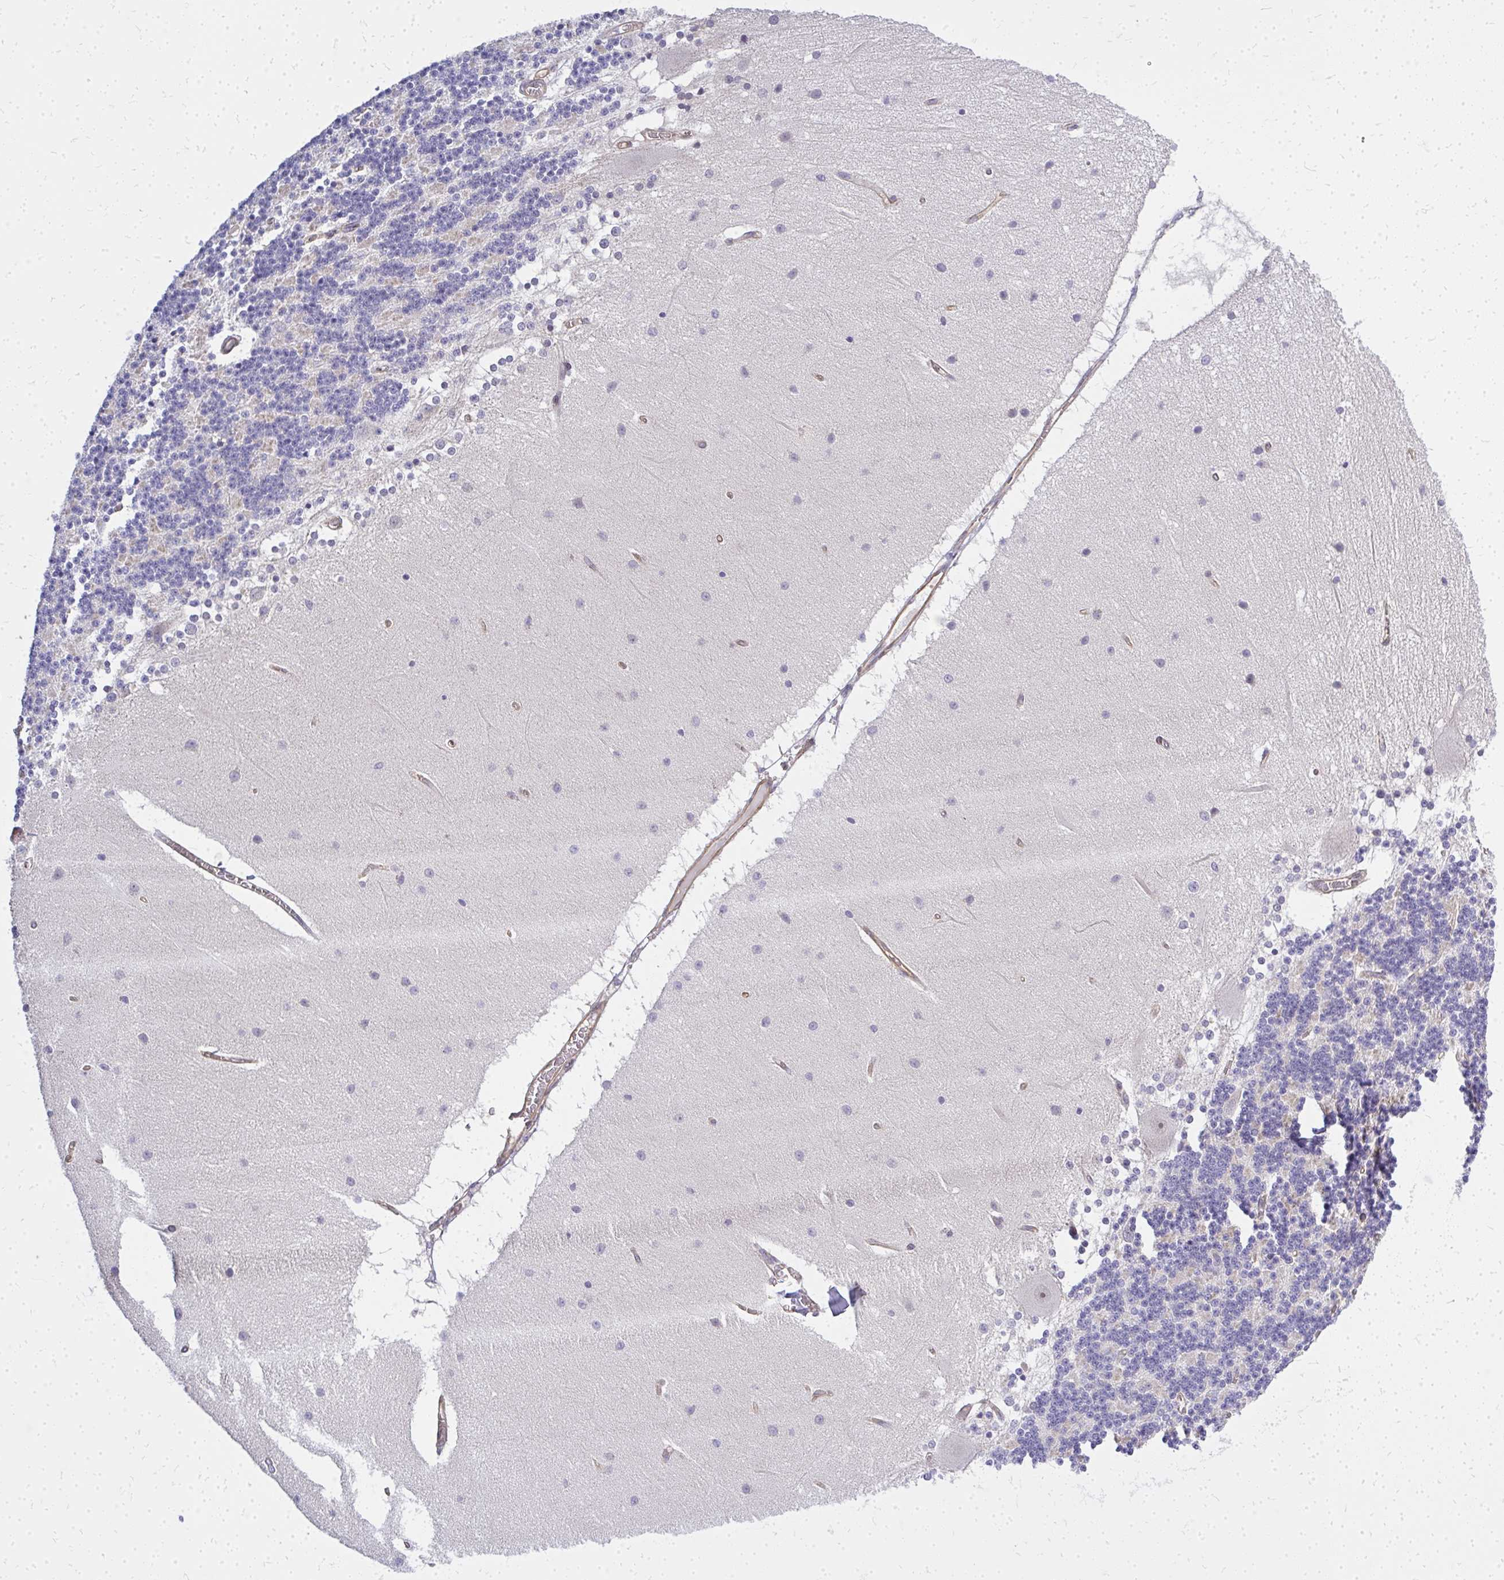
{"staining": {"intensity": "weak", "quantity": "<25%", "location": "cytoplasmic/membranous"}, "tissue": "cerebellum", "cell_type": "Cells in granular layer", "image_type": "normal", "snomed": [{"axis": "morphology", "description": "Normal tissue, NOS"}, {"axis": "topography", "description": "Cerebellum"}], "caption": "Immunohistochemical staining of normal cerebellum reveals no significant positivity in cells in granular layer. (Brightfield microscopy of DAB (3,3'-diaminobenzidine) immunohistochemistry at high magnification).", "gene": "ENSG00000258472", "patient": {"sex": "female", "age": 54}}